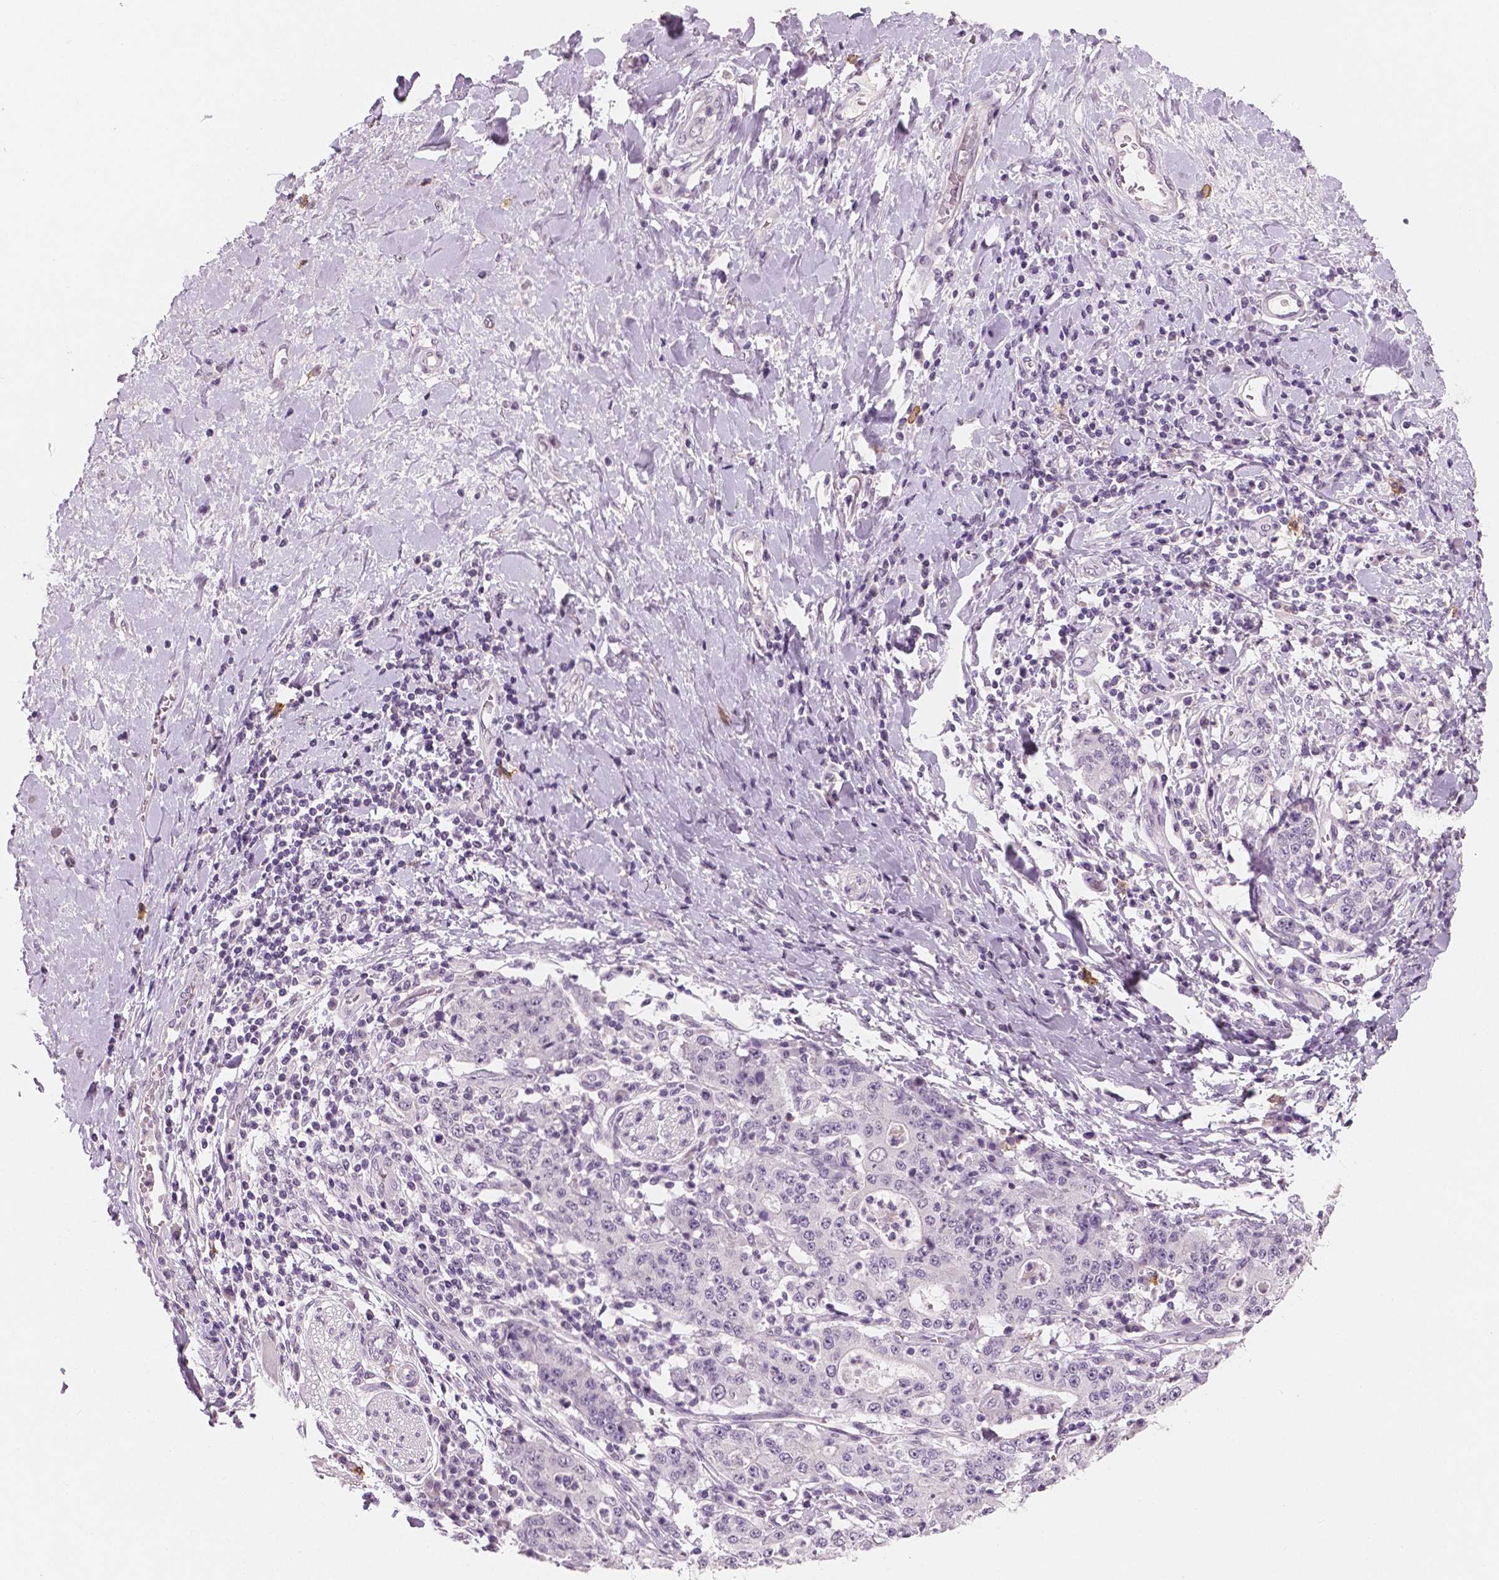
{"staining": {"intensity": "negative", "quantity": "none", "location": "none"}, "tissue": "stomach cancer", "cell_type": "Tumor cells", "image_type": "cancer", "snomed": [{"axis": "morphology", "description": "Normal tissue, NOS"}, {"axis": "morphology", "description": "Adenocarcinoma, NOS"}, {"axis": "topography", "description": "Stomach, upper"}, {"axis": "topography", "description": "Stomach"}], "caption": "Immunohistochemistry (IHC) photomicrograph of human stomach cancer (adenocarcinoma) stained for a protein (brown), which displays no expression in tumor cells.", "gene": "KIT", "patient": {"sex": "male", "age": 59}}